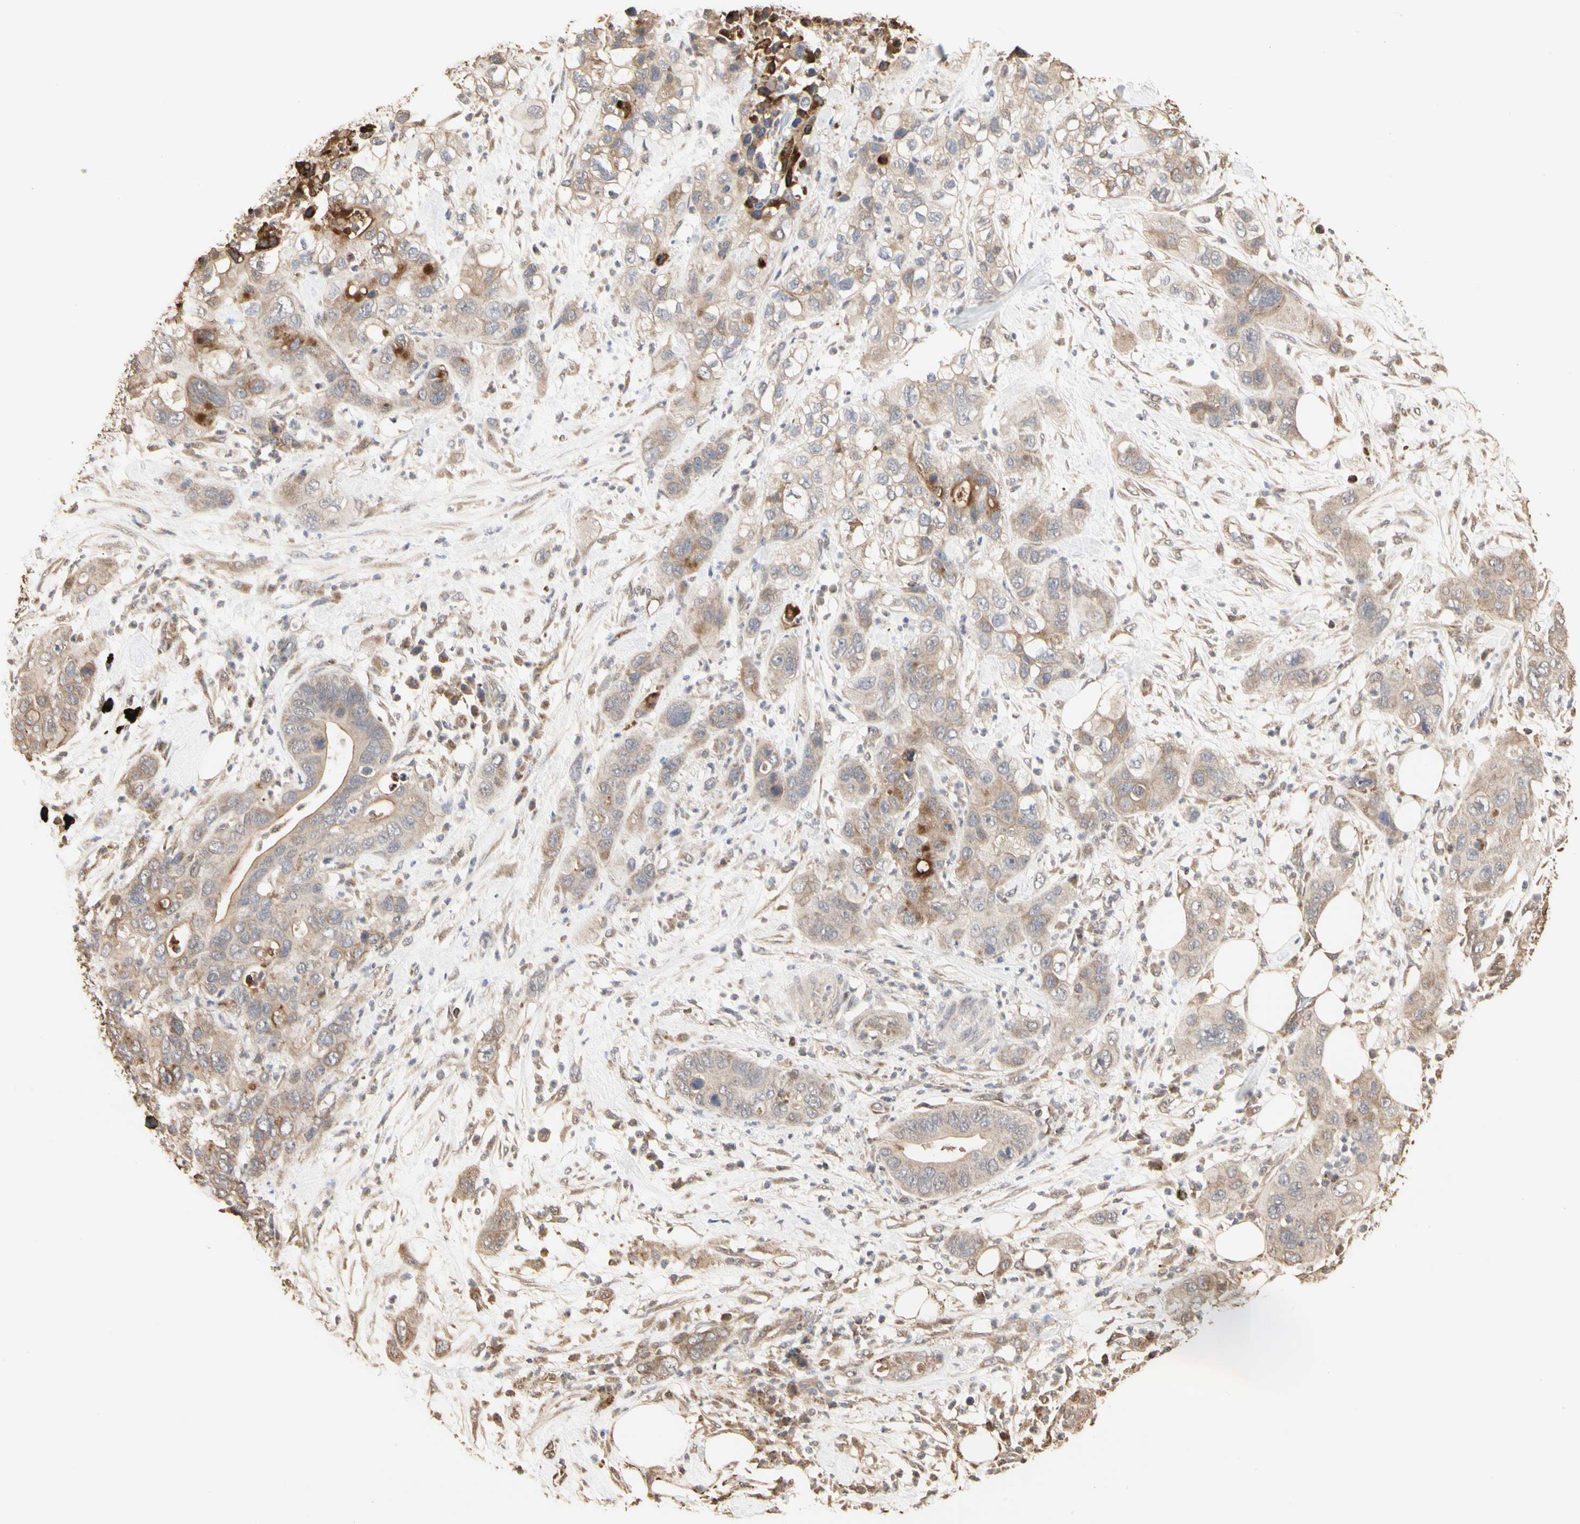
{"staining": {"intensity": "weak", "quantity": ">75%", "location": "cytoplasmic/membranous"}, "tissue": "pancreatic cancer", "cell_type": "Tumor cells", "image_type": "cancer", "snomed": [{"axis": "morphology", "description": "Adenocarcinoma, NOS"}, {"axis": "topography", "description": "Pancreas"}], "caption": "Tumor cells show low levels of weak cytoplasmic/membranous staining in about >75% of cells in human adenocarcinoma (pancreatic).", "gene": "TAOK1", "patient": {"sex": "female", "age": 71}}